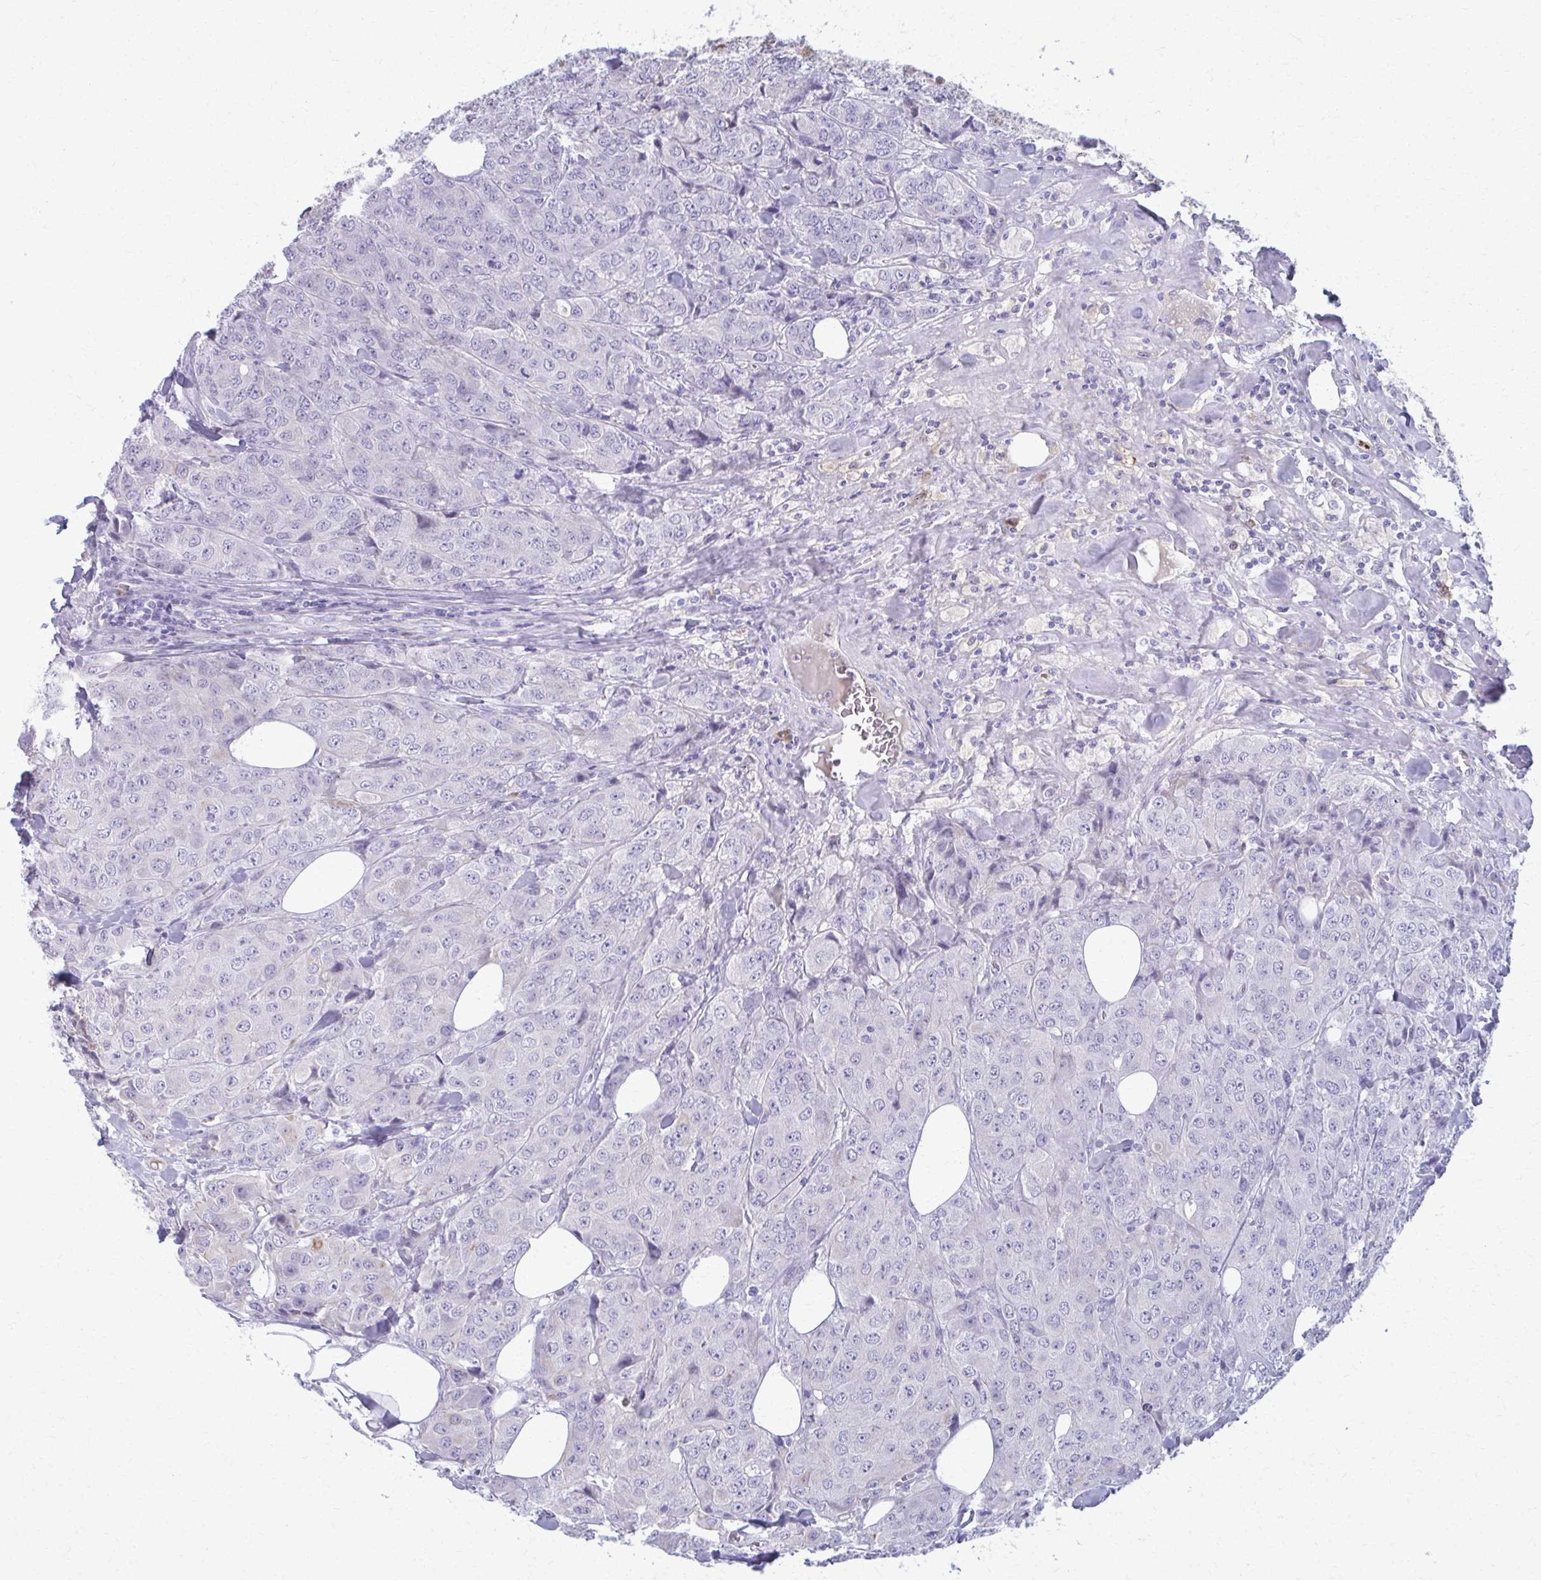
{"staining": {"intensity": "negative", "quantity": "none", "location": "none"}, "tissue": "breast cancer", "cell_type": "Tumor cells", "image_type": "cancer", "snomed": [{"axis": "morphology", "description": "Duct carcinoma"}, {"axis": "topography", "description": "Breast"}], "caption": "Breast cancer was stained to show a protein in brown. There is no significant positivity in tumor cells.", "gene": "OR4M1", "patient": {"sex": "female", "age": 43}}